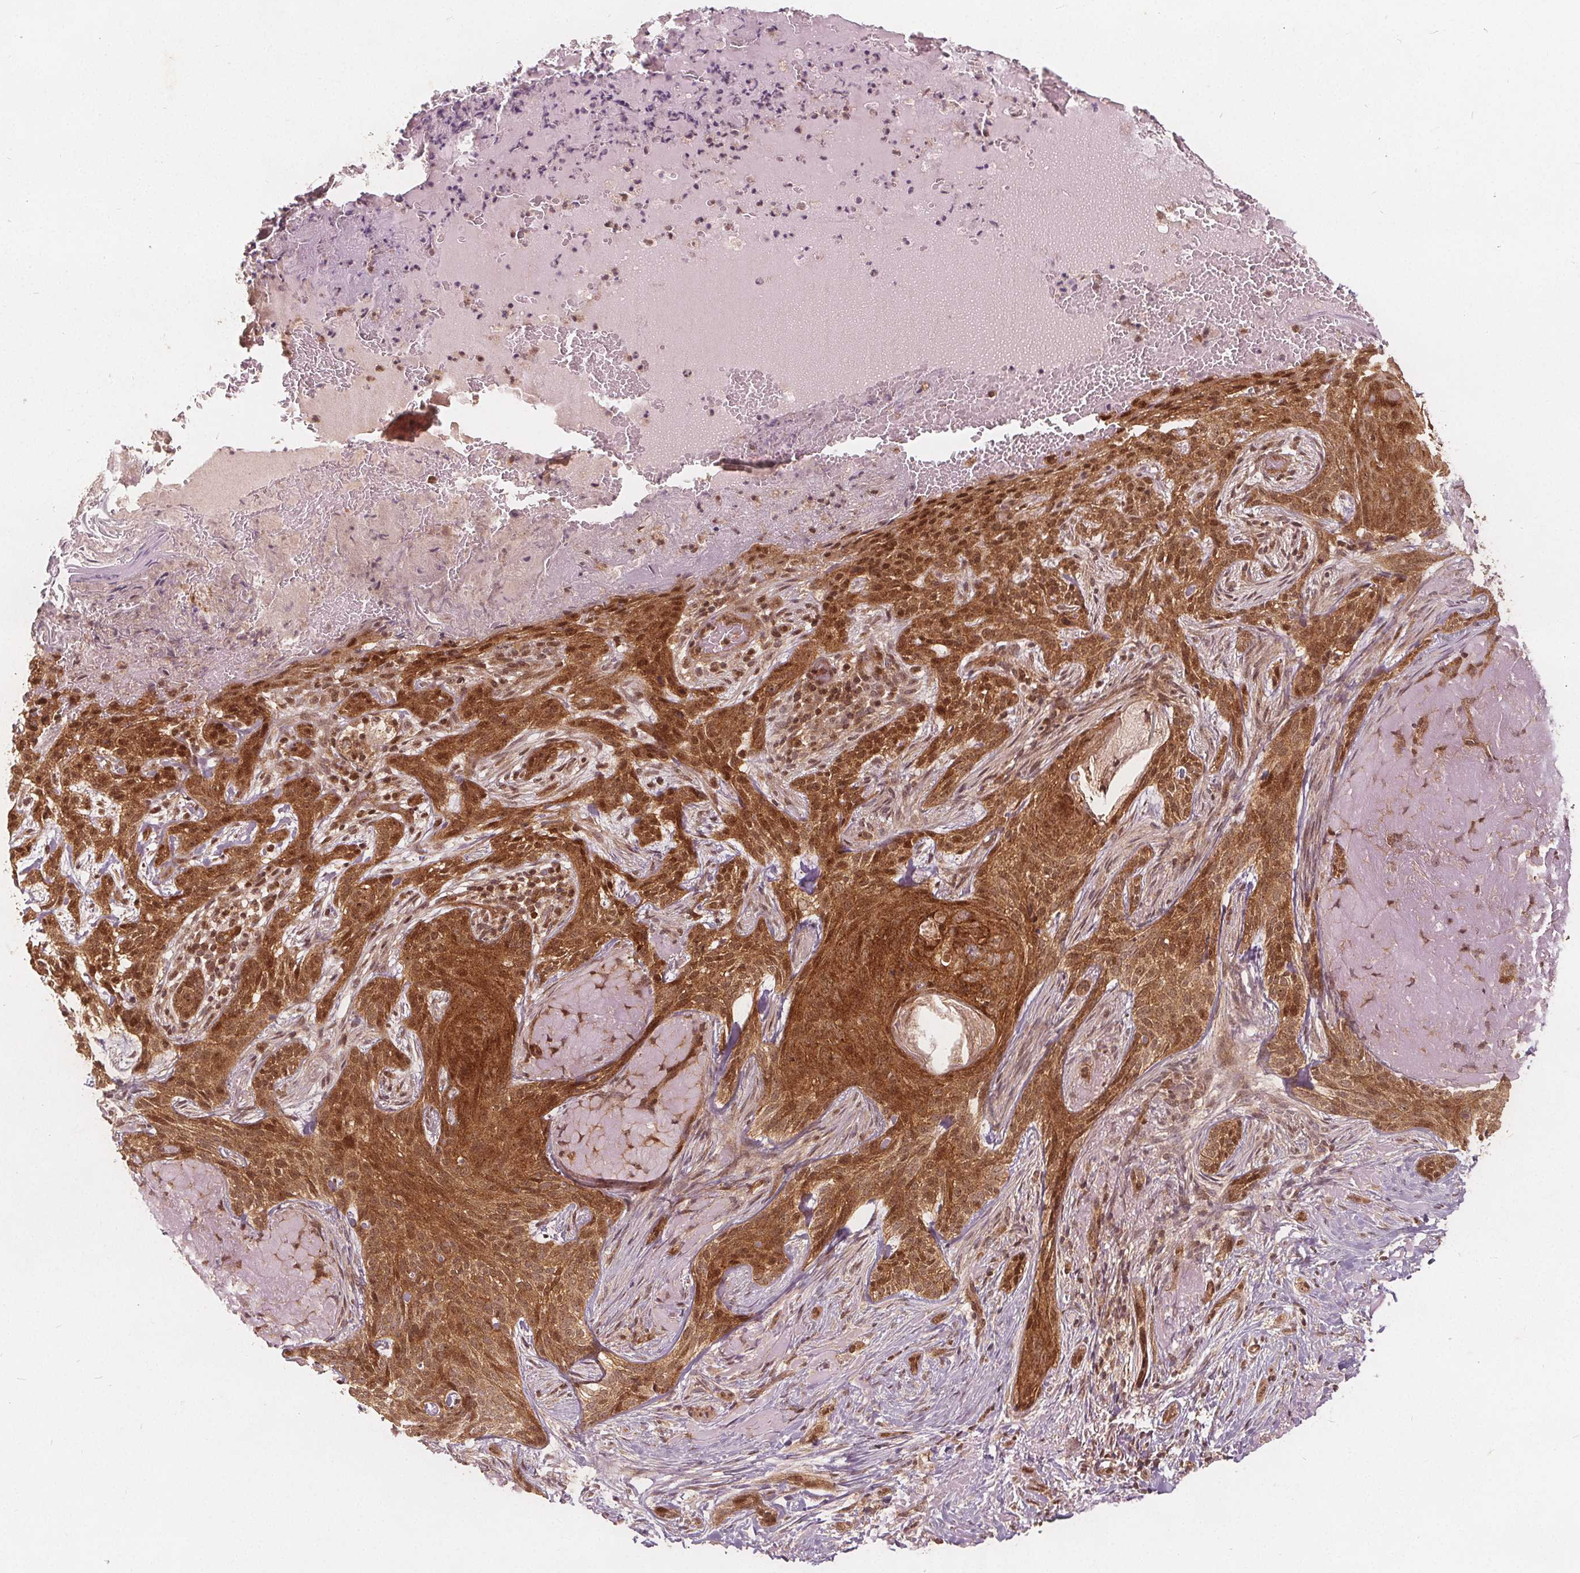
{"staining": {"intensity": "moderate", "quantity": ">75%", "location": "cytoplasmic/membranous,nuclear"}, "tissue": "skin cancer", "cell_type": "Tumor cells", "image_type": "cancer", "snomed": [{"axis": "morphology", "description": "Basal cell carcinoma"}, {"axis": "topography", "description": "Skin"}], "caption": "Protein staining reveals moderate cytoplasmic/membranous and nuclear positivity in about >75% of tumor cells in skin cancer (basal cell carcinoma). (DAB IHC, brown staining for protein, blue staining for nuclei).", "gene": "PPP1CB", "patient": {"sex": "male", "age": 84}}